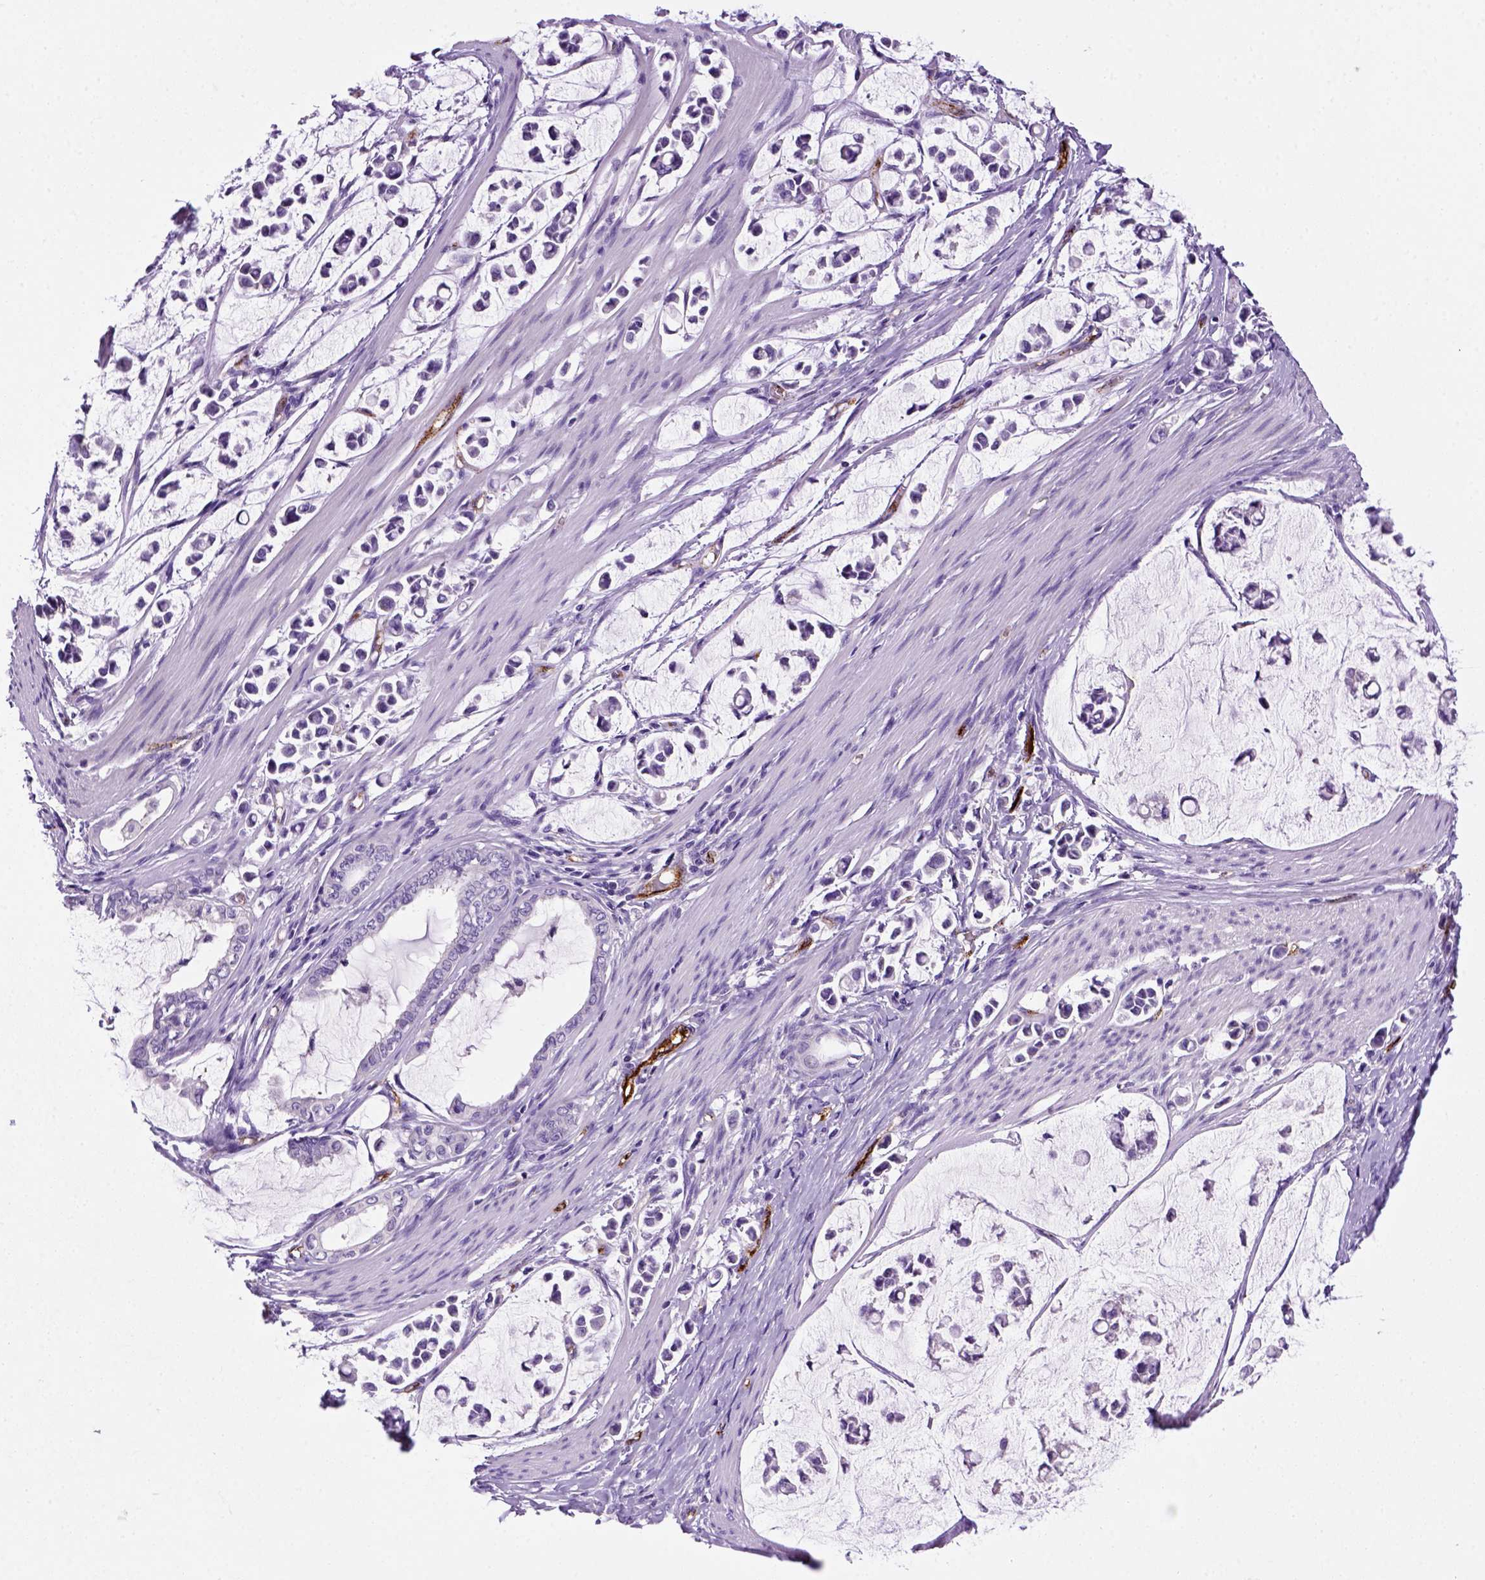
{"staining": {"intensity": "negative", "quantity": "none", "location": "none"}, "tissue": "stomach cancer", "cell_type": "Tumor cells", "image_type": "cancer", "snomed": [{"axis": "morphology", "description": "Adenocarcinoma, NOS"}, {"axis": "topography", "description": "Stomach"}], "caption": "Image shows no protein positivity in tumor cells of stomach cancer tissue.", "gene": "VWF", "patient": {"sex": "male", "age": 82}}